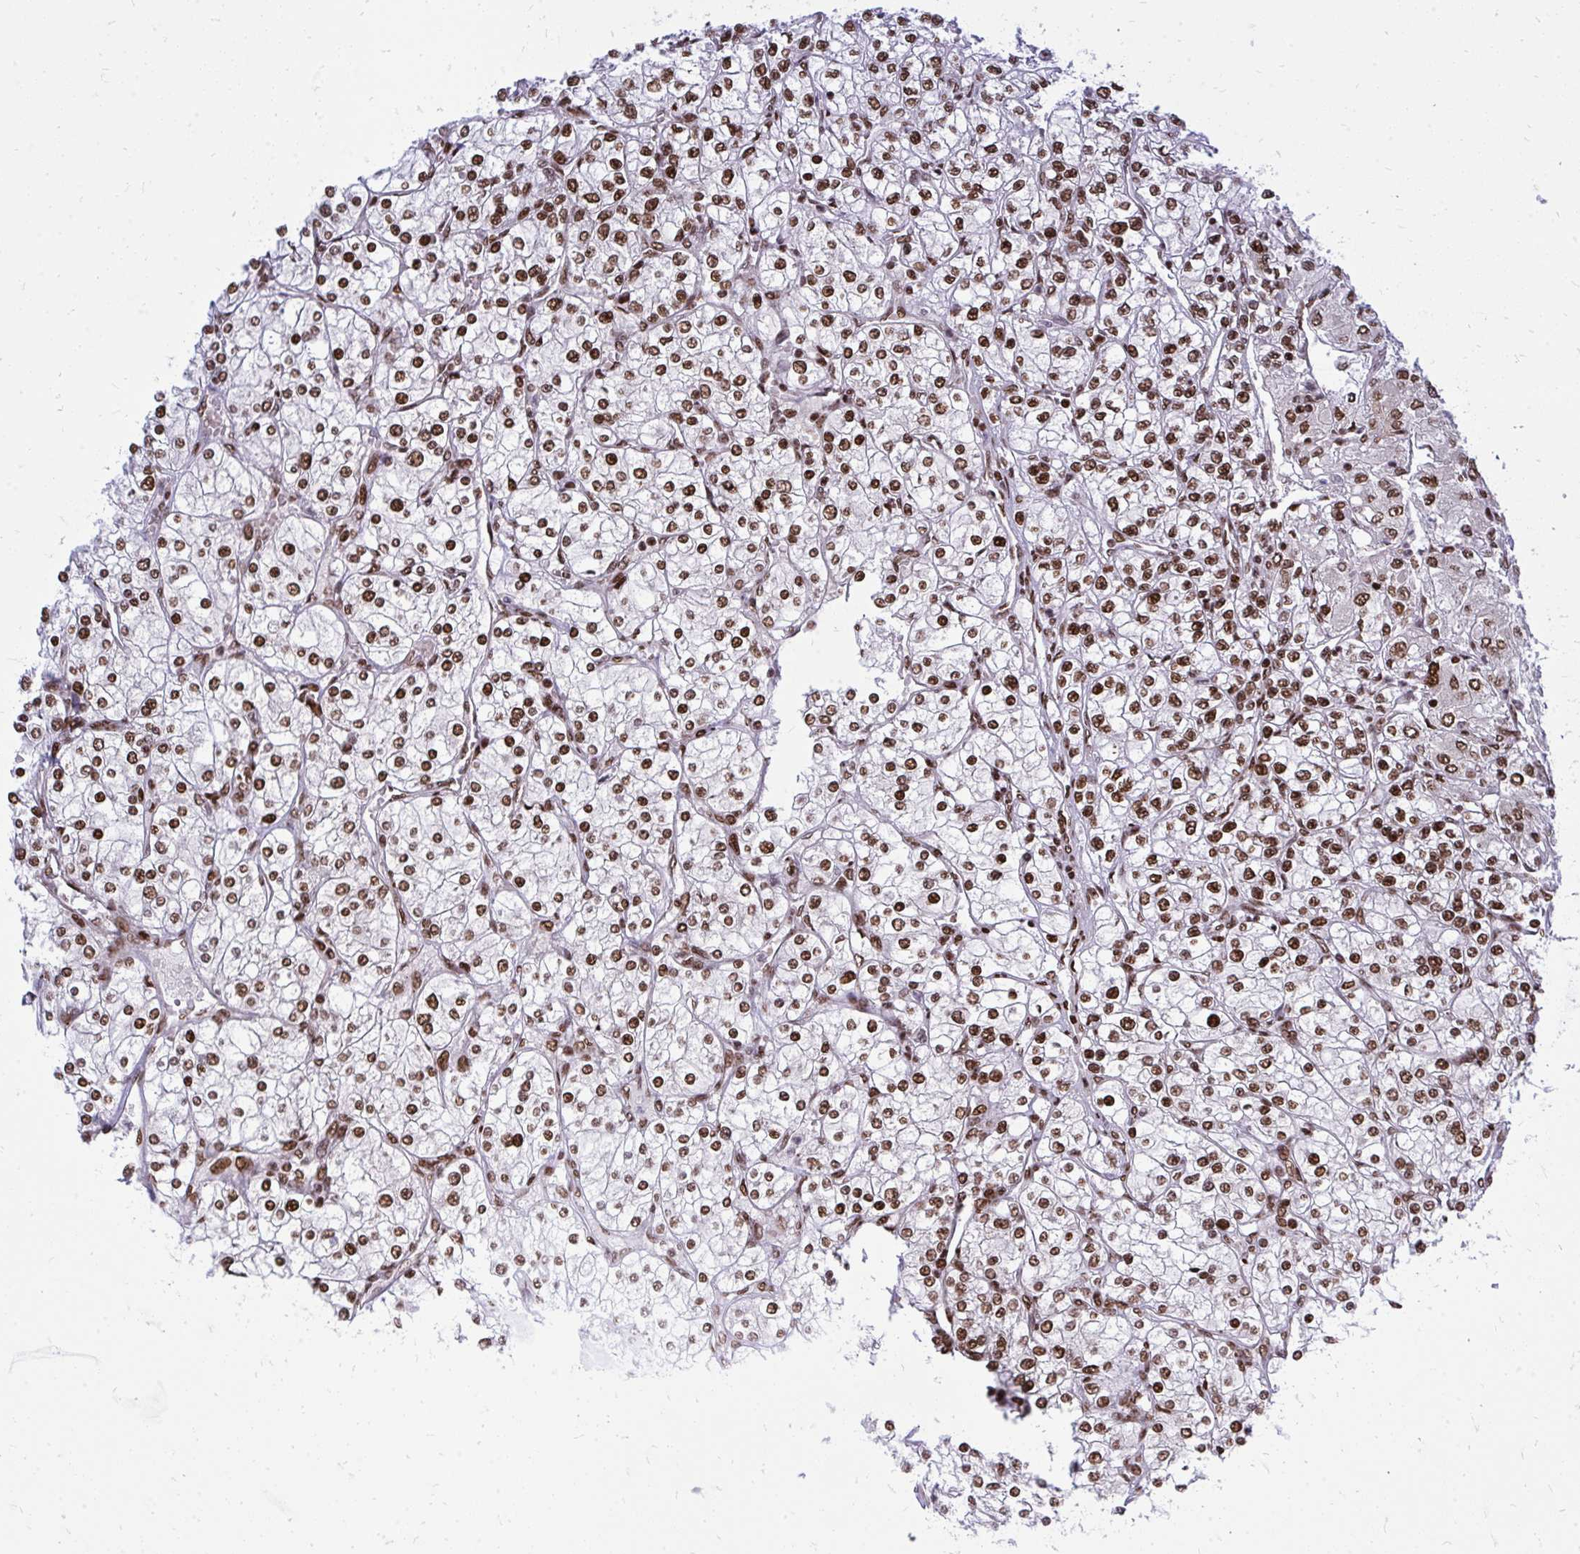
{"staining": {"intensity": "strong", "quantity": ">75%", "location": "nuclear"}, "tissue": "renal cancer", "cell_type": "Tumor cells", "image_type": "cancer", "snomed": [{"axis": "morphology", "description": "Adenocarcinoma, NOS"}, {"axis": "topography", "description": "Kidney"}], "caption": "IHC (DAB (3,3'-diaminobenzidine)) staining of human renal cancer (adenocarcinoma) shows strong nuclear protein staining in approximately >75% of tumor cells. Using DAB (brown) and hematoxylin (blue) stains, captured at high magnification using brightfield microscopy.", "gene": "TBL1Y", "patient": {"sex": "male", "age": 80}}